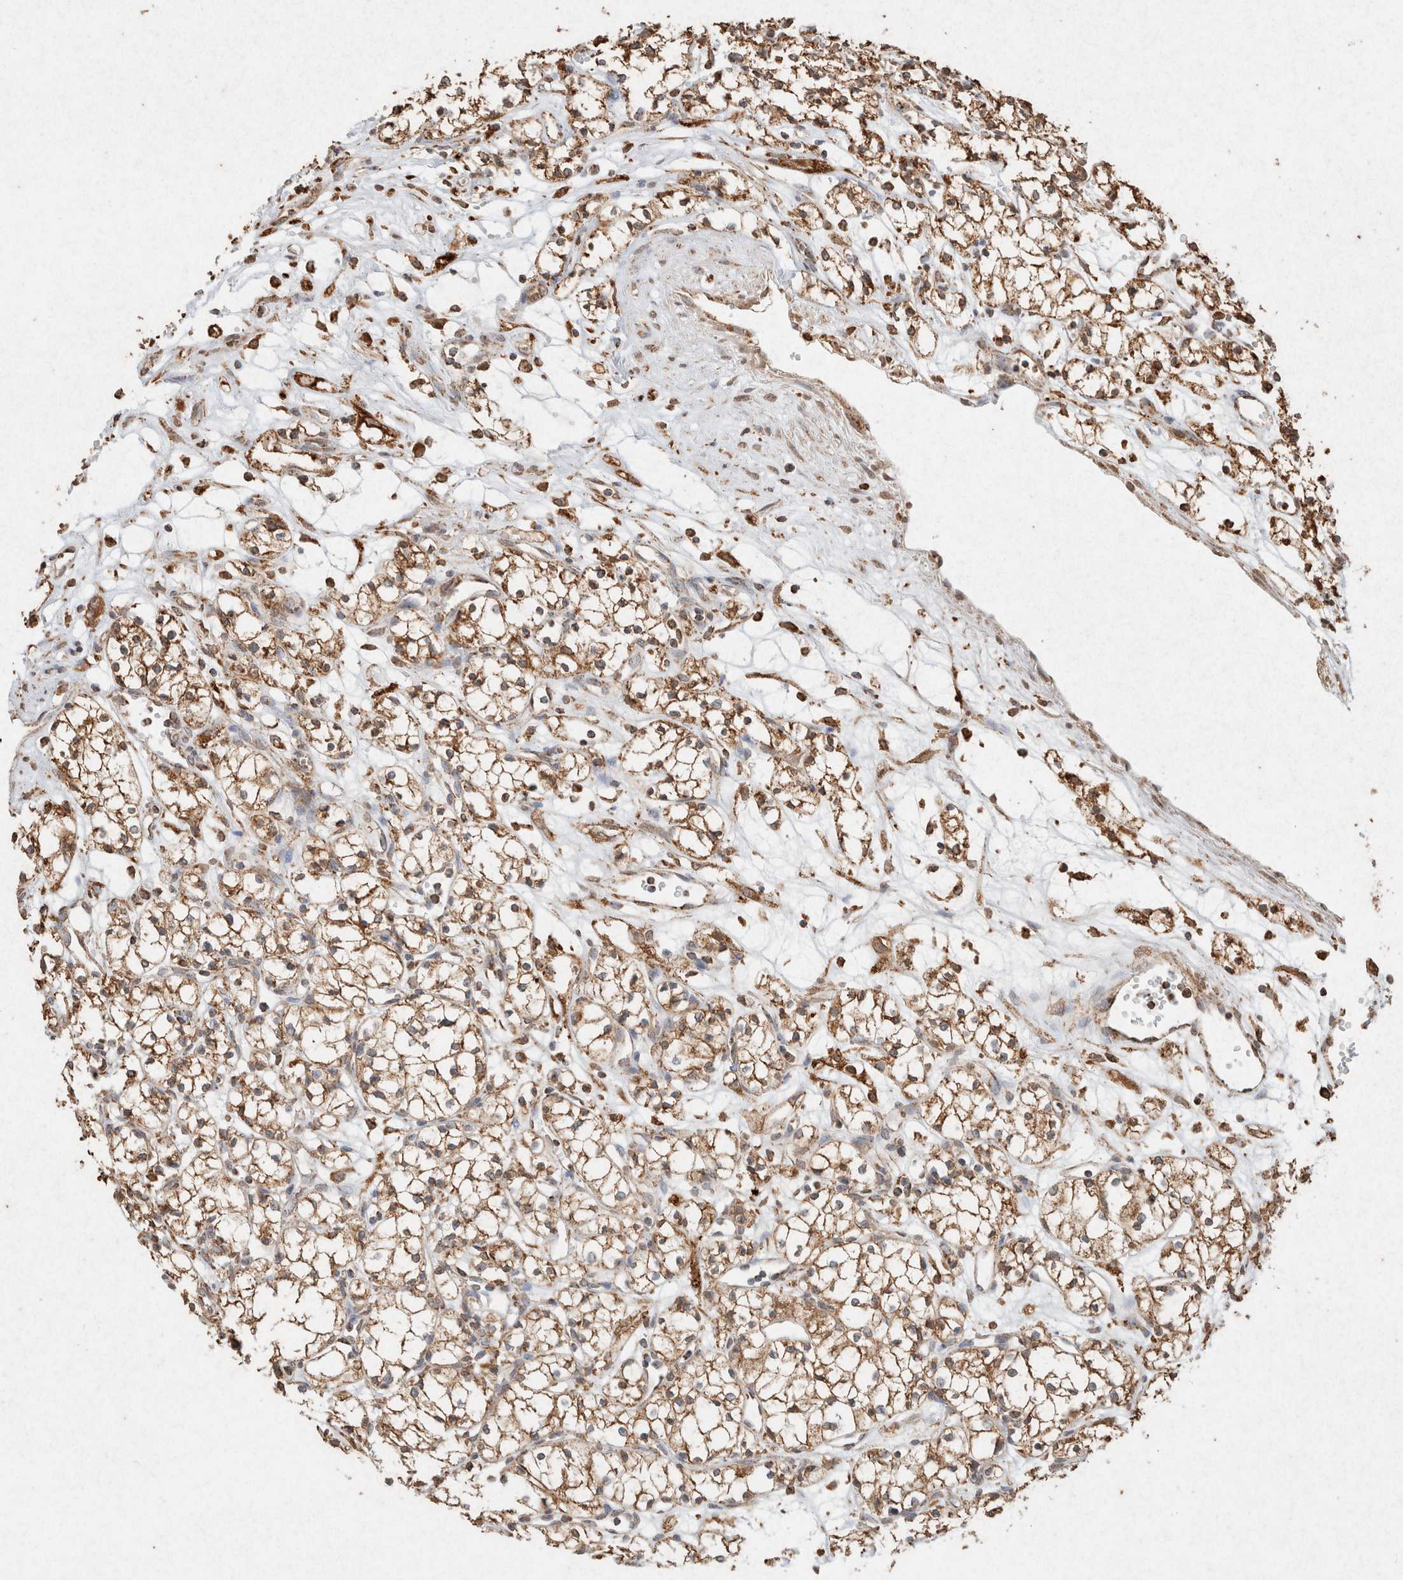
{"staining": {"intensity": "moderate", "quantity": ">75%", "location": "cytoplasmic/membranous"}, "tissue": "renal cancer", "cell_type": "Tumor cells", "image_type": "cancer", "snomed": [{"axis": "morphology", "description": "Normal tissue, NOS"}, {"axis": "morphology", "description": "Adenocarcinoma, NOS"}, {"axis": "topography", "description": "Kidney"}], "caption": "Brown immunohistochemical staining in human renal adenocarcinoma reveals moderate cytoplasmic/membranous expression in approximately >75% of tumor cells.", "gene": "SDC2", "patient": {"sex": "male", "age": 59}}